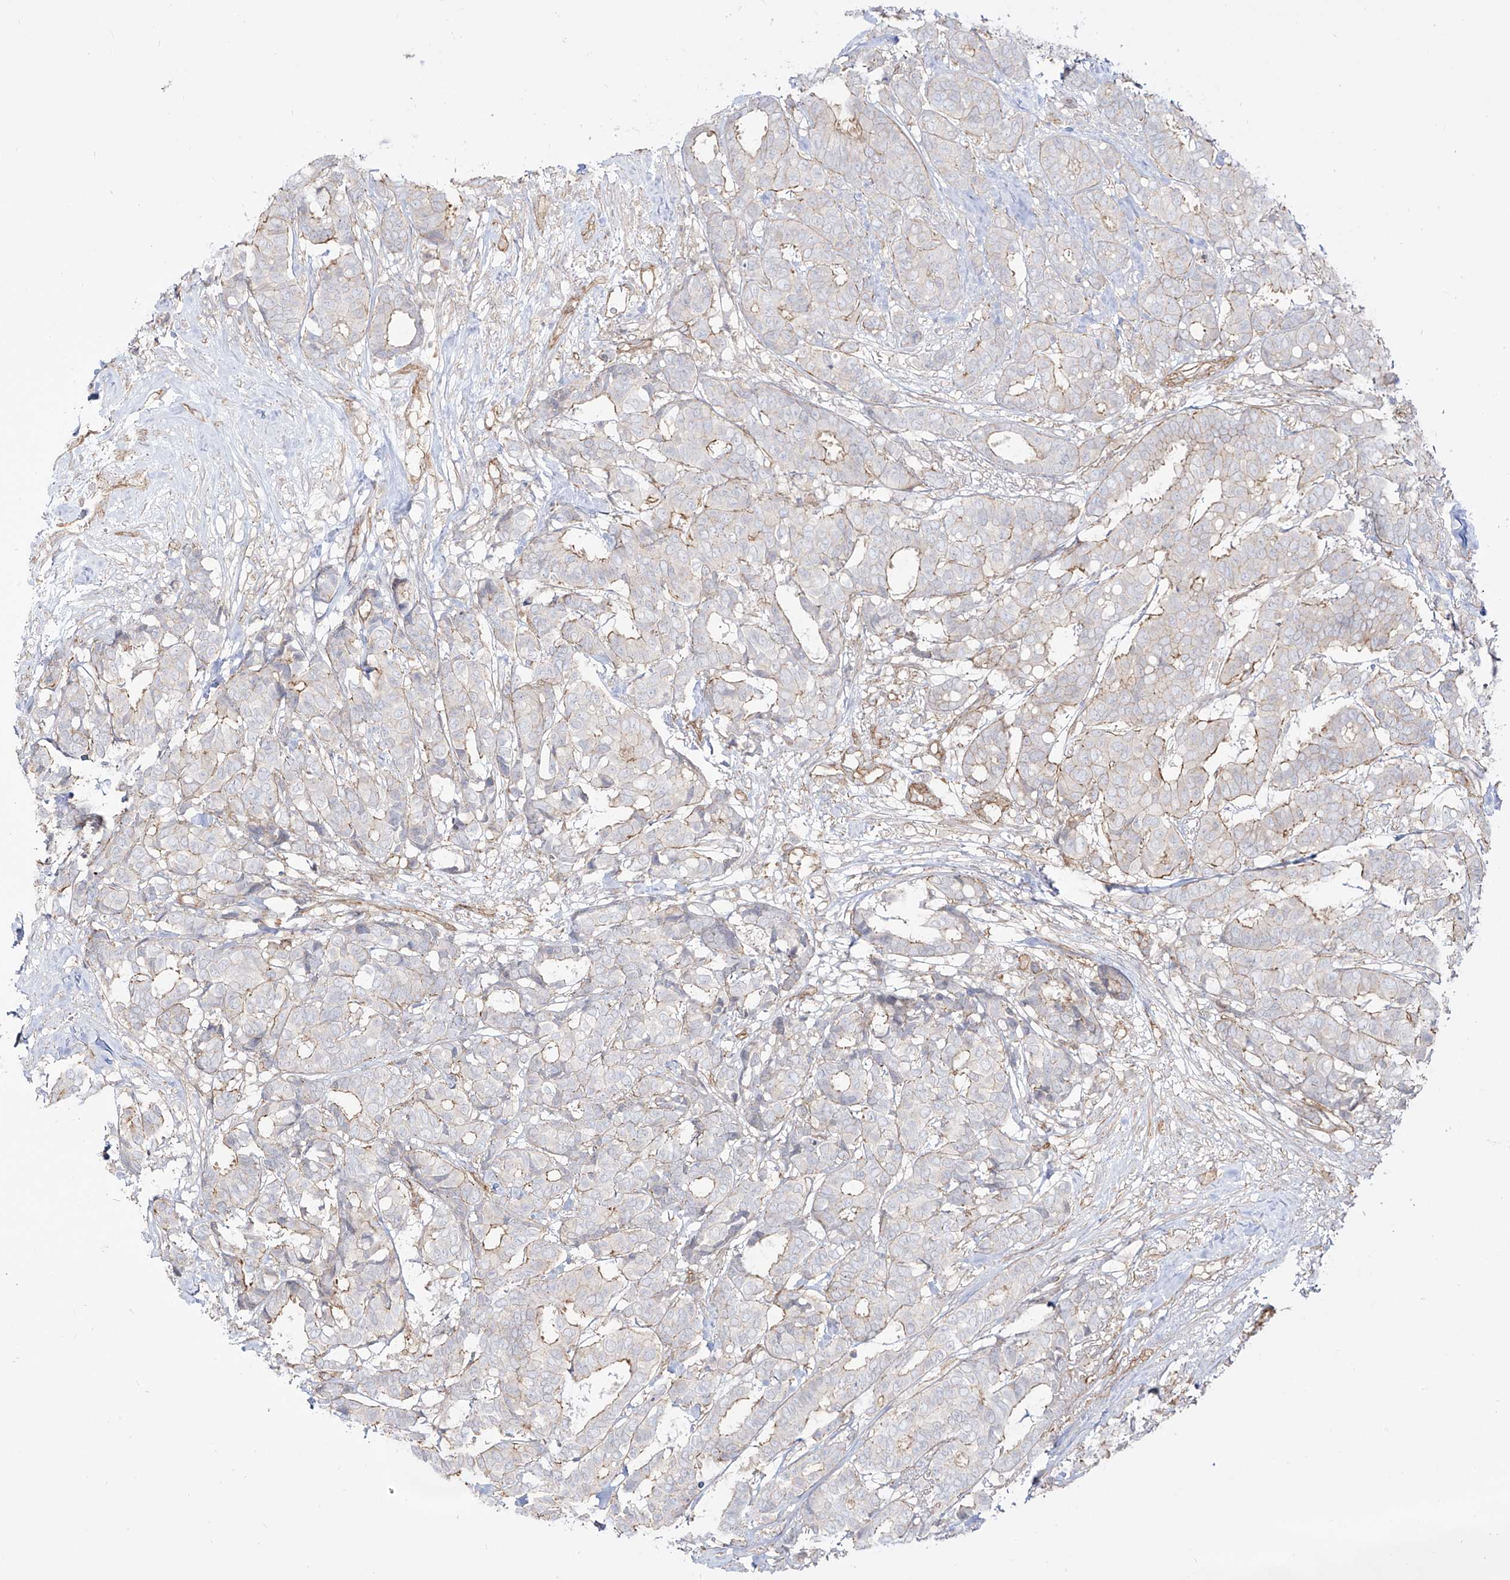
{"staining": {"intensity": "moderate", "quantity": "<25%", "location": "cytoplasmic/membranous"}, "tissue": "breast cancer", "cell_type": "Tumor cells", "image_type": "cancer", "snomed": [{"axis": "morphology", "description": "Duct carcinoma"}, {"axis": "topography", "description": "Breast"}], "caption": "Human invasive ductal carcinoma (breast) stained with a brown dye exhibits moderate cytoplasmic/membranous positive expression in about <25% of tumor cells.", "gene": "ZNF180", "patient": {"sex": "female", "age": 87}}